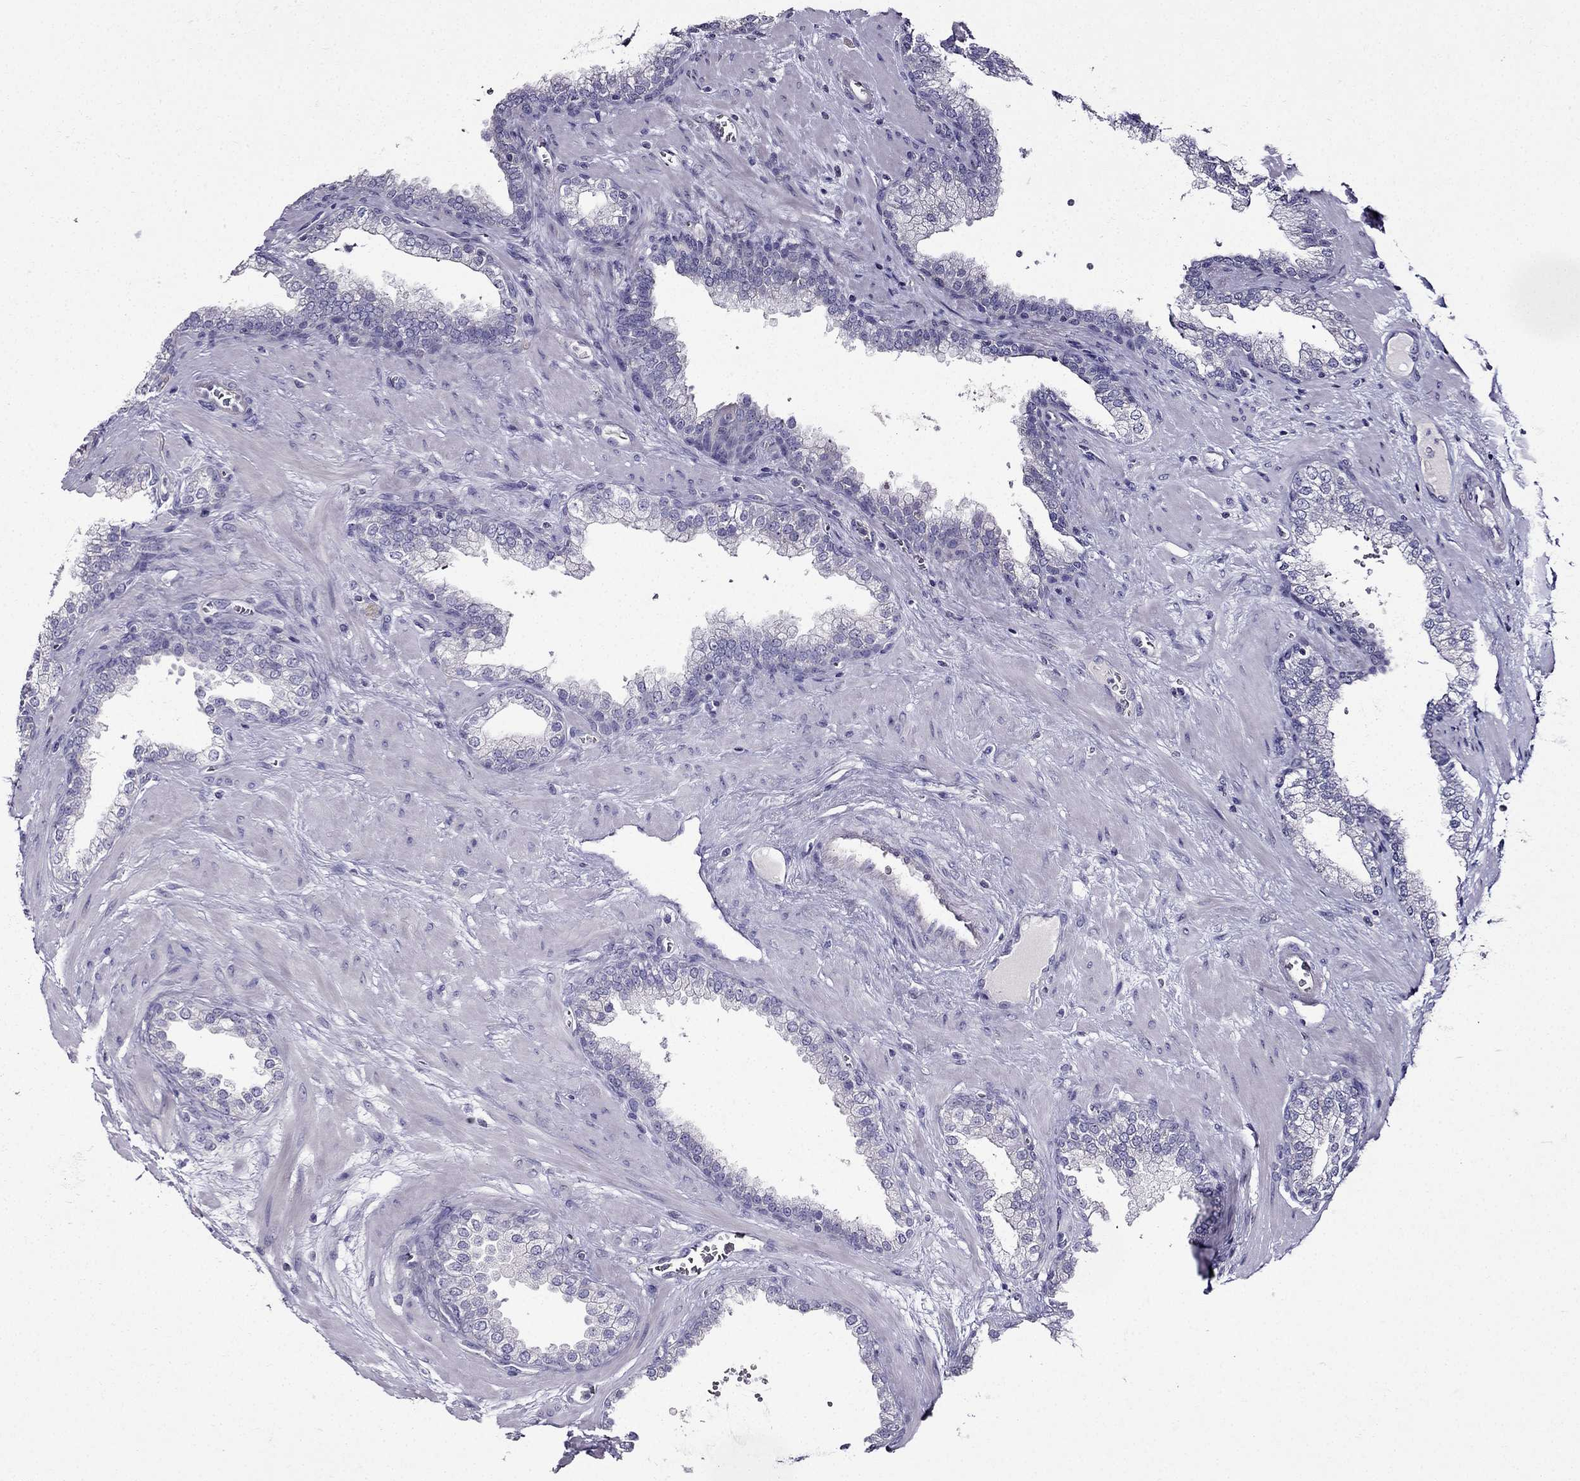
{"staining": {"intensity": "negative", "quantity": "none", "location": "none"}, "tissue": "prostate cancer", "cell_type": "Tumor cells", "image_type": "cancer", "snomed": [{"axis": "morphology", "description": "Adenocarcinoma, NOS"}, {"axis": "topography", "description": "Prostate"}], "caption": "IHC histopathology image of neoplastic tissue: human prostate cancer stained with DAB (3,3'-diaminobenzidine) shows no significant protein positivity in tumor cells.", "gene": "TMEM266", "patient": {"sex": "male", "age": 67}}